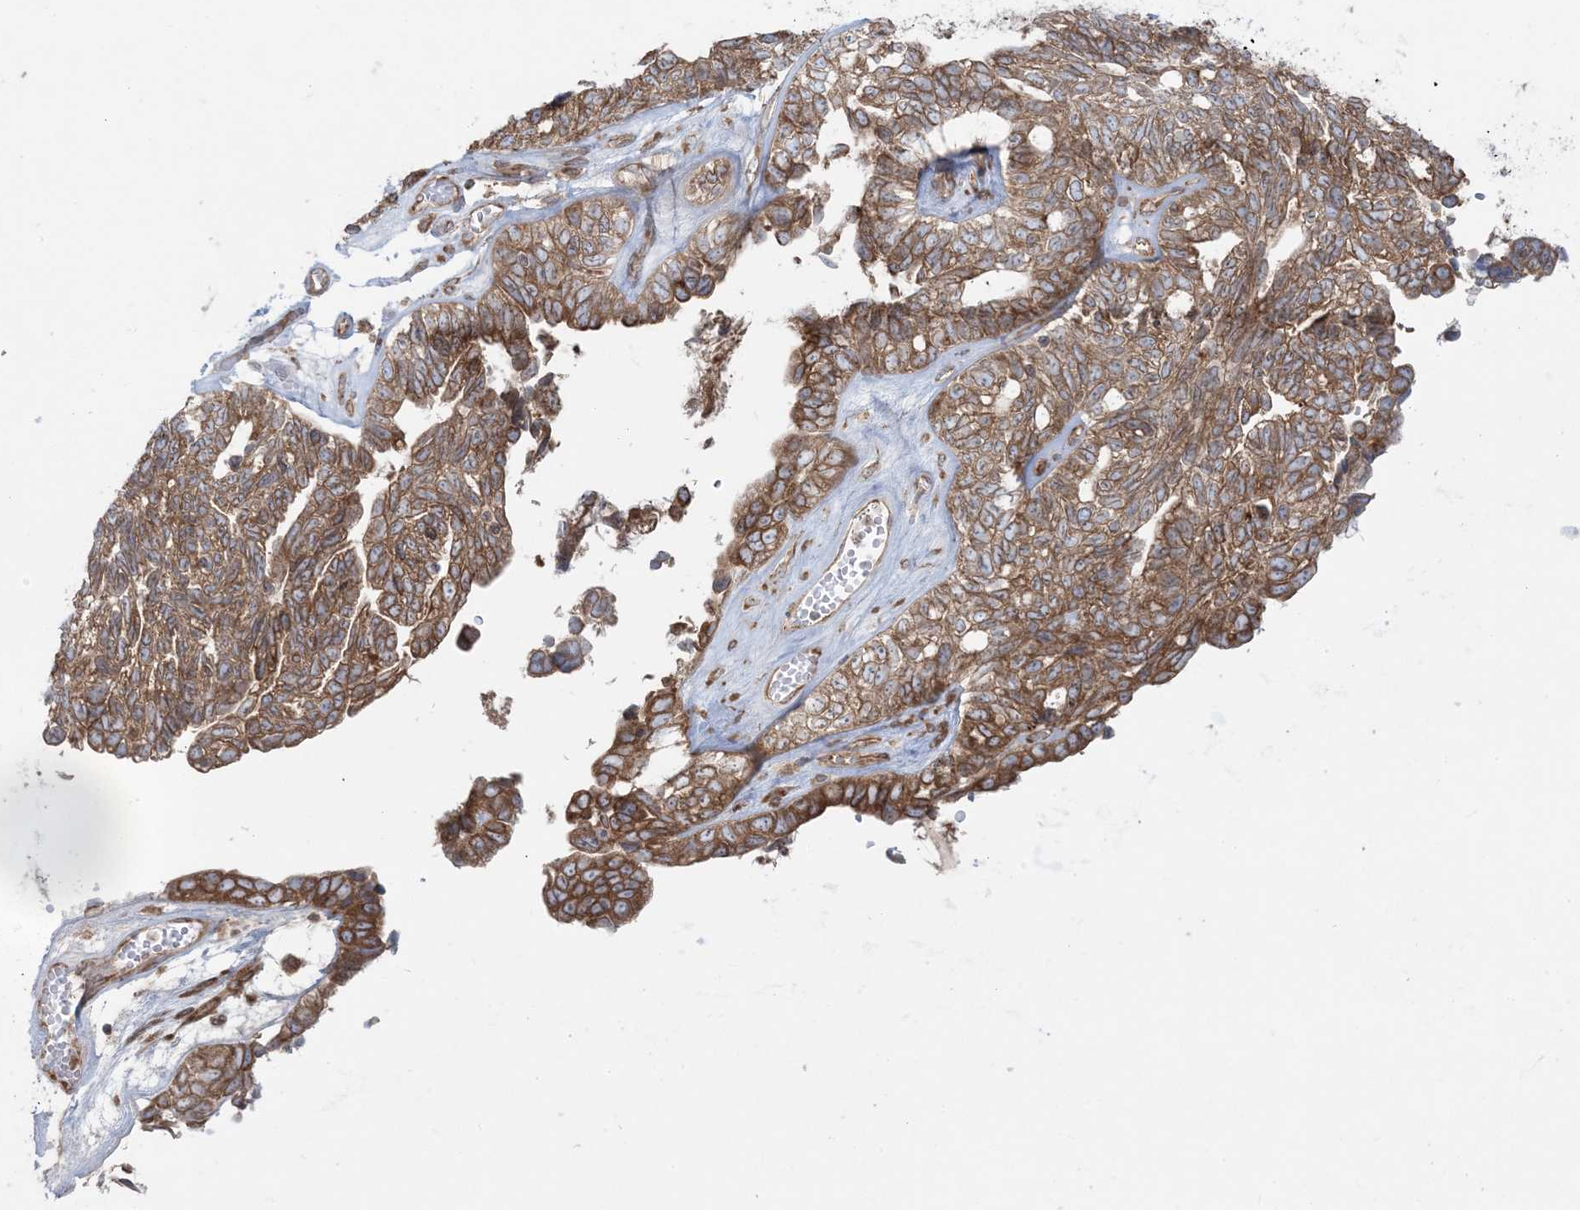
{"staining": {"intensity": "moderate", "quantity": ">75%", "location": "cytoplasmic/membranous"}, "tissue": "ovarian cancer", "cell_type": "Tumor cells", "image_type": "cancer", "snomed": [{"axis": "morphology", "description": "Cystadenocarcinoma, serous, NOS"}, {"axis": "topography", "description": "Ovary"}], "caption": "Serous cystadenocarcinoma (ovarian) stained for a protein (brown) shows moderate cytoplasmic/membranous positive expression in about >75% of tumor cells.", "gene": "UBXN4", "patient": {"sex": "female", "age": 79}}